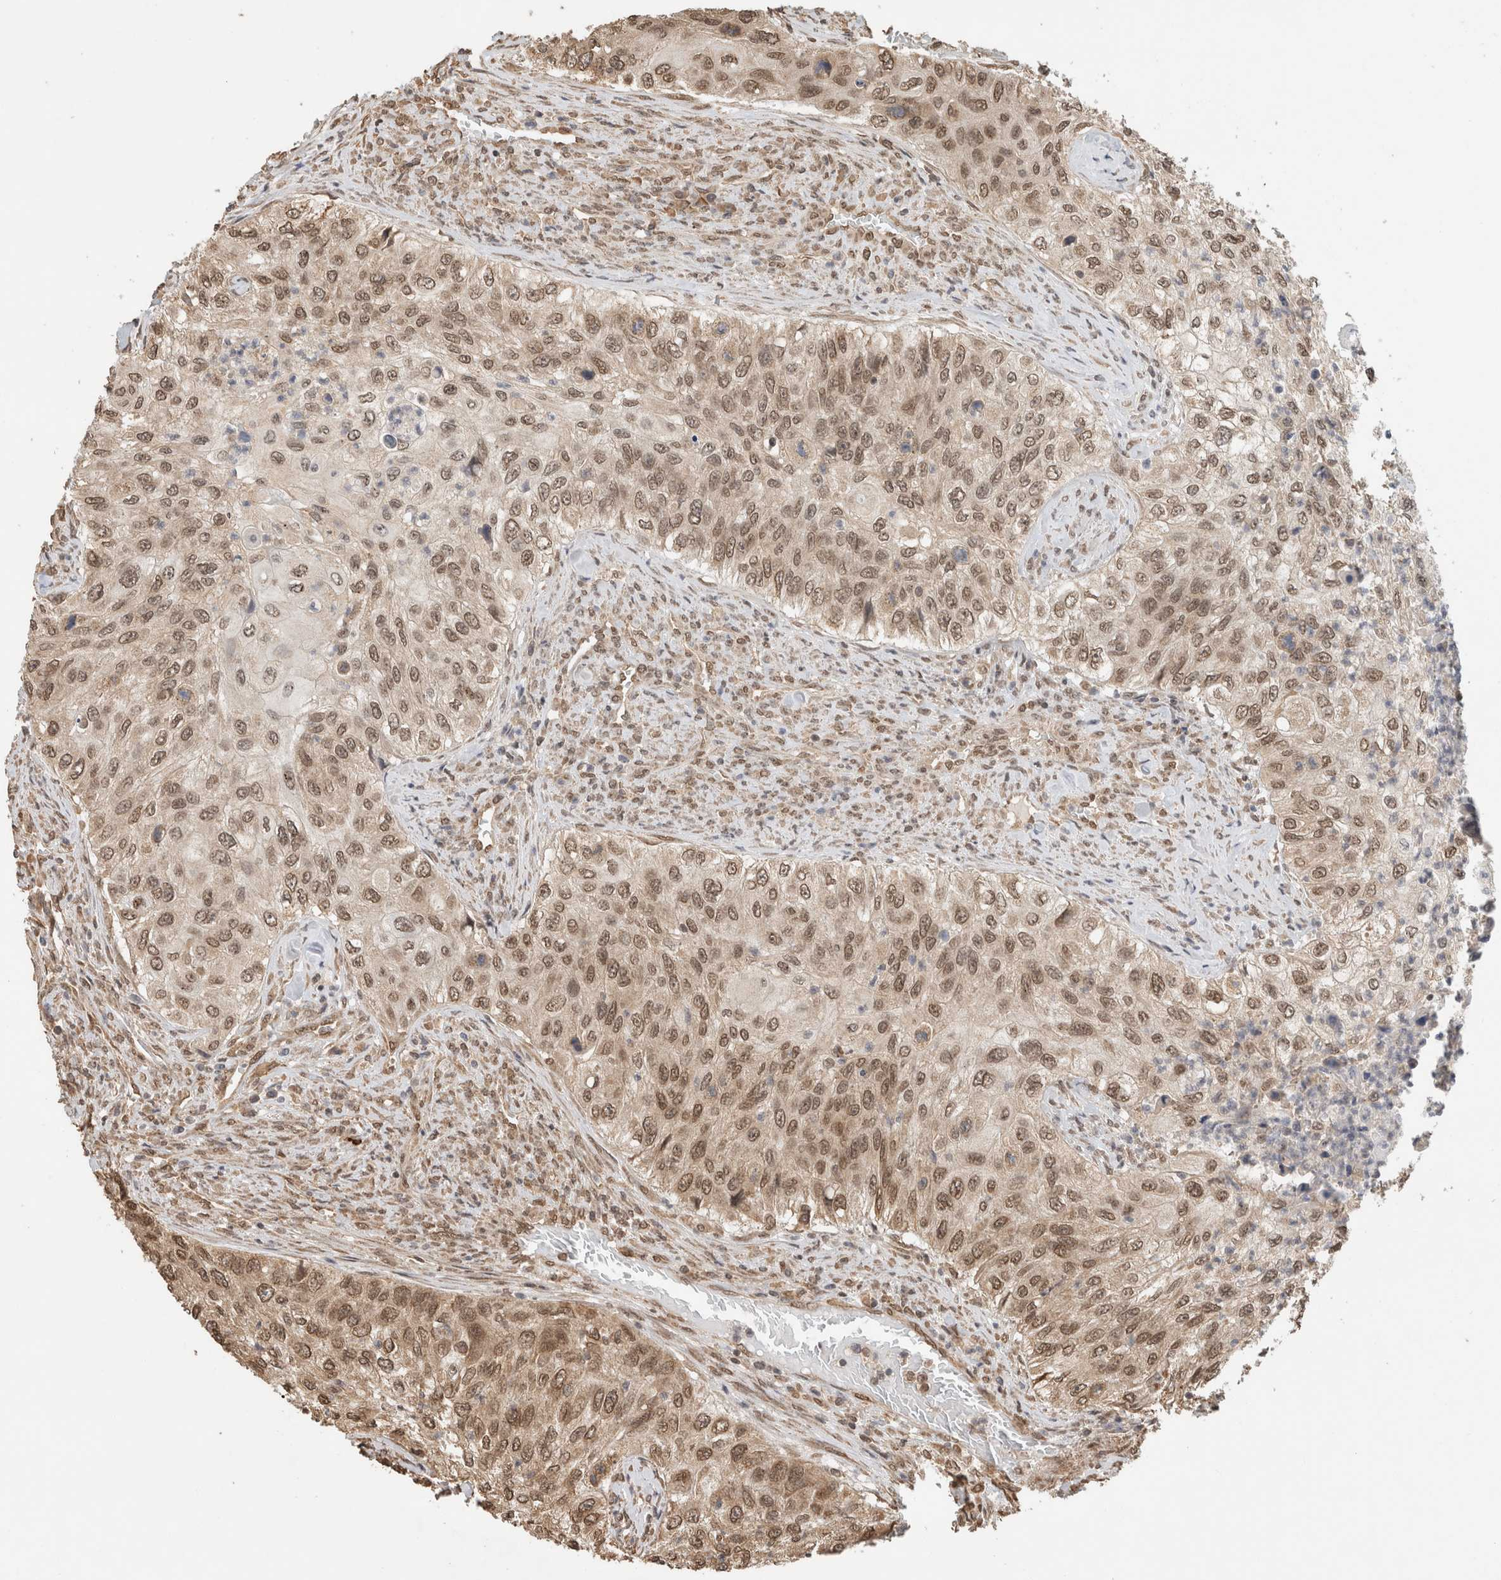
{"staining": {"intensity": "moderate", "quantity": ">75%", "location": "nuclear"}, "tissue": "urothelial cancer", "cell_type": "Tumor cells", "image_type": "cancer", "snomed": [{"axis": "morphology", "description": "Urothelial carcinoma, High grade"}, {"axis": "topography", "description": "Urinary bladder"}], "caption": "High-grade urothelial carcinoma tissue exhibits moderate nuclear expression in approximately >75% of tumor cells, visualized by immunohistochemistry.", "gene": "C1orf21", "patient": {"sex": "female", "age": 60}}